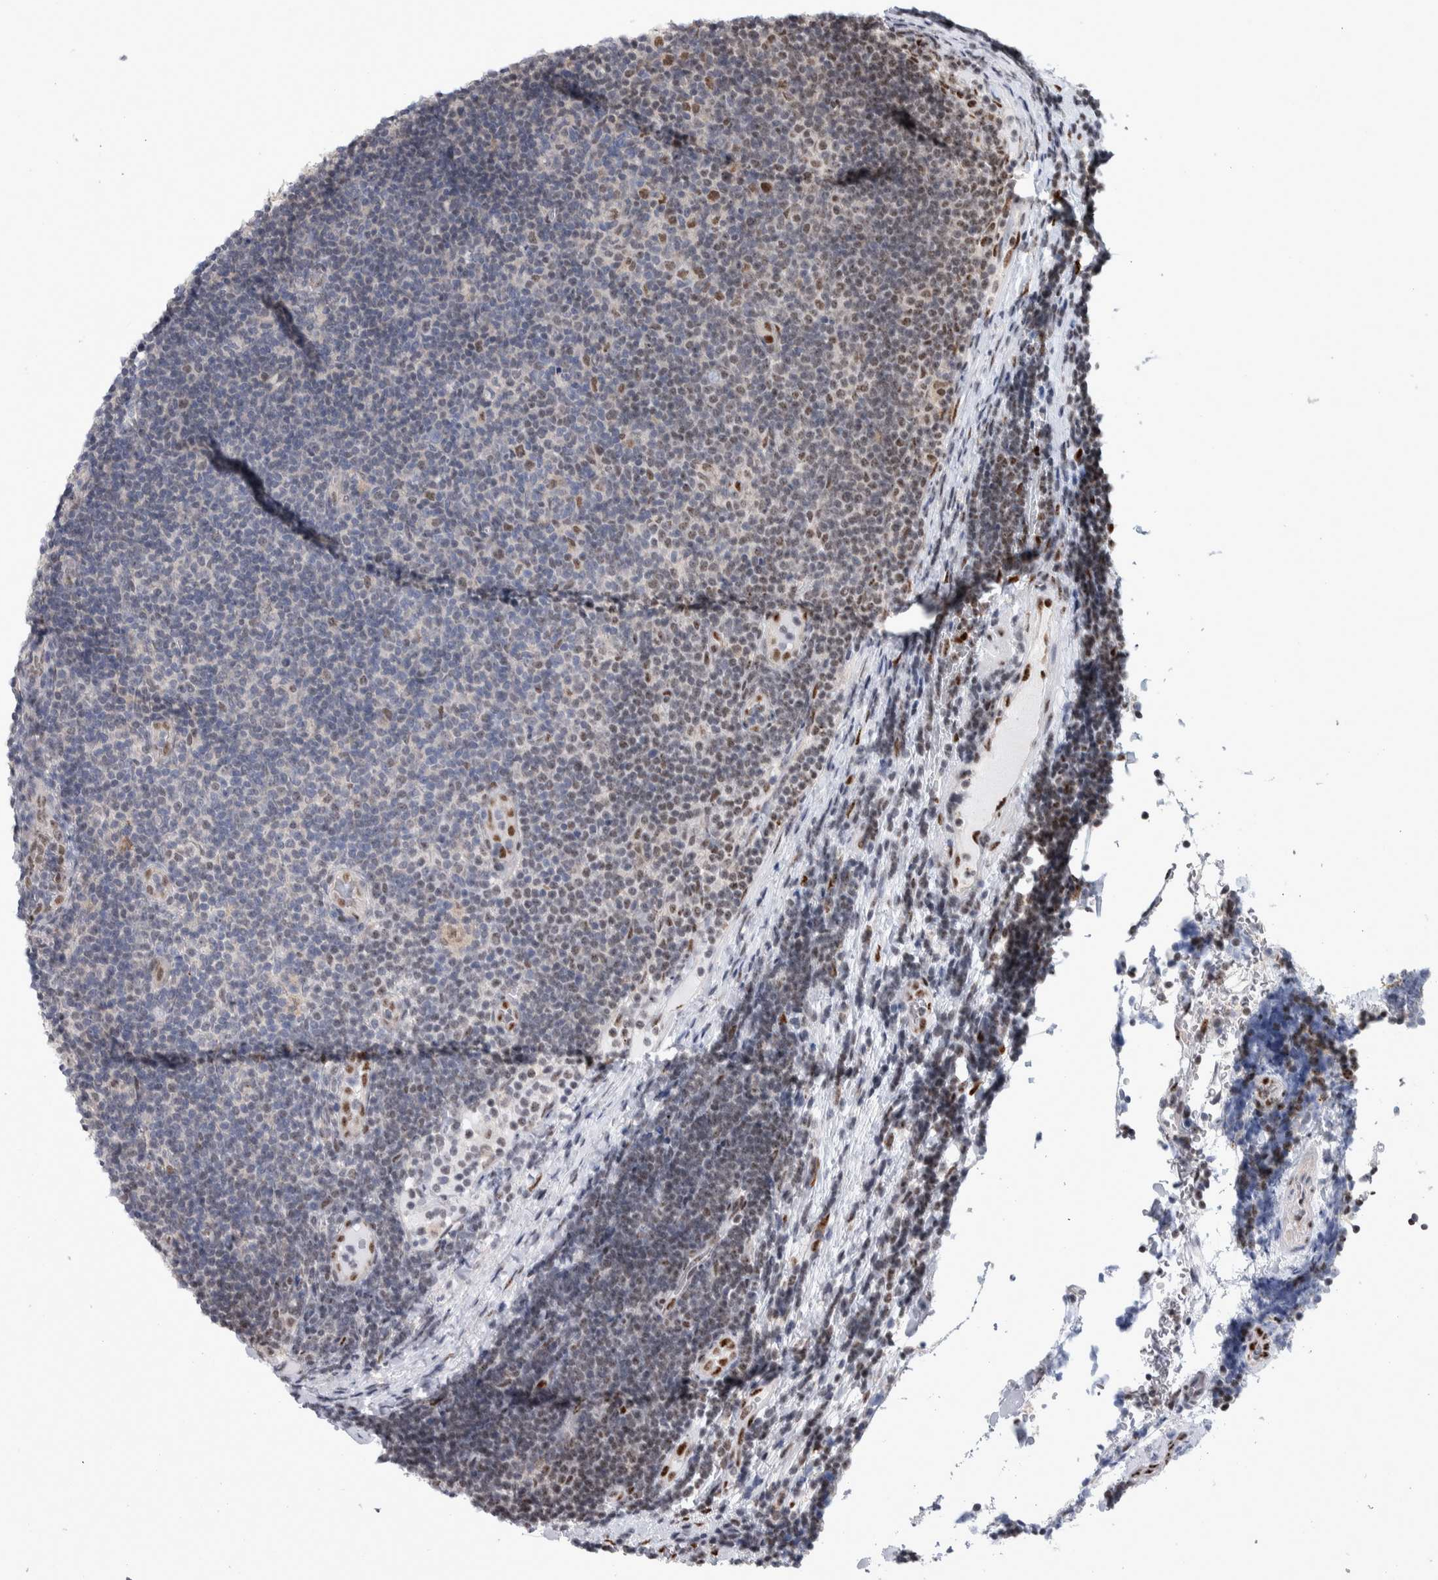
{"staining": {"intensity": "negative", "quantity": "none", "location": "none"}, "tissue": "lymphoma", "cell_type": "Tumor cells", "image_type": "cancer", "snomed": [{"axis": "morphology", "description": "Malignant lymphoma, non-Hodgkin's type, Low grade"}, {"axis": "topography", "description": "Lymph node"}], "caption": "High power microscopy micrograph of an IHC image of lymphoma, revealing no significant staining in tumor cells.", "gene": "TAX1BP1", "patient": {"sex": "male", "age": 83}}